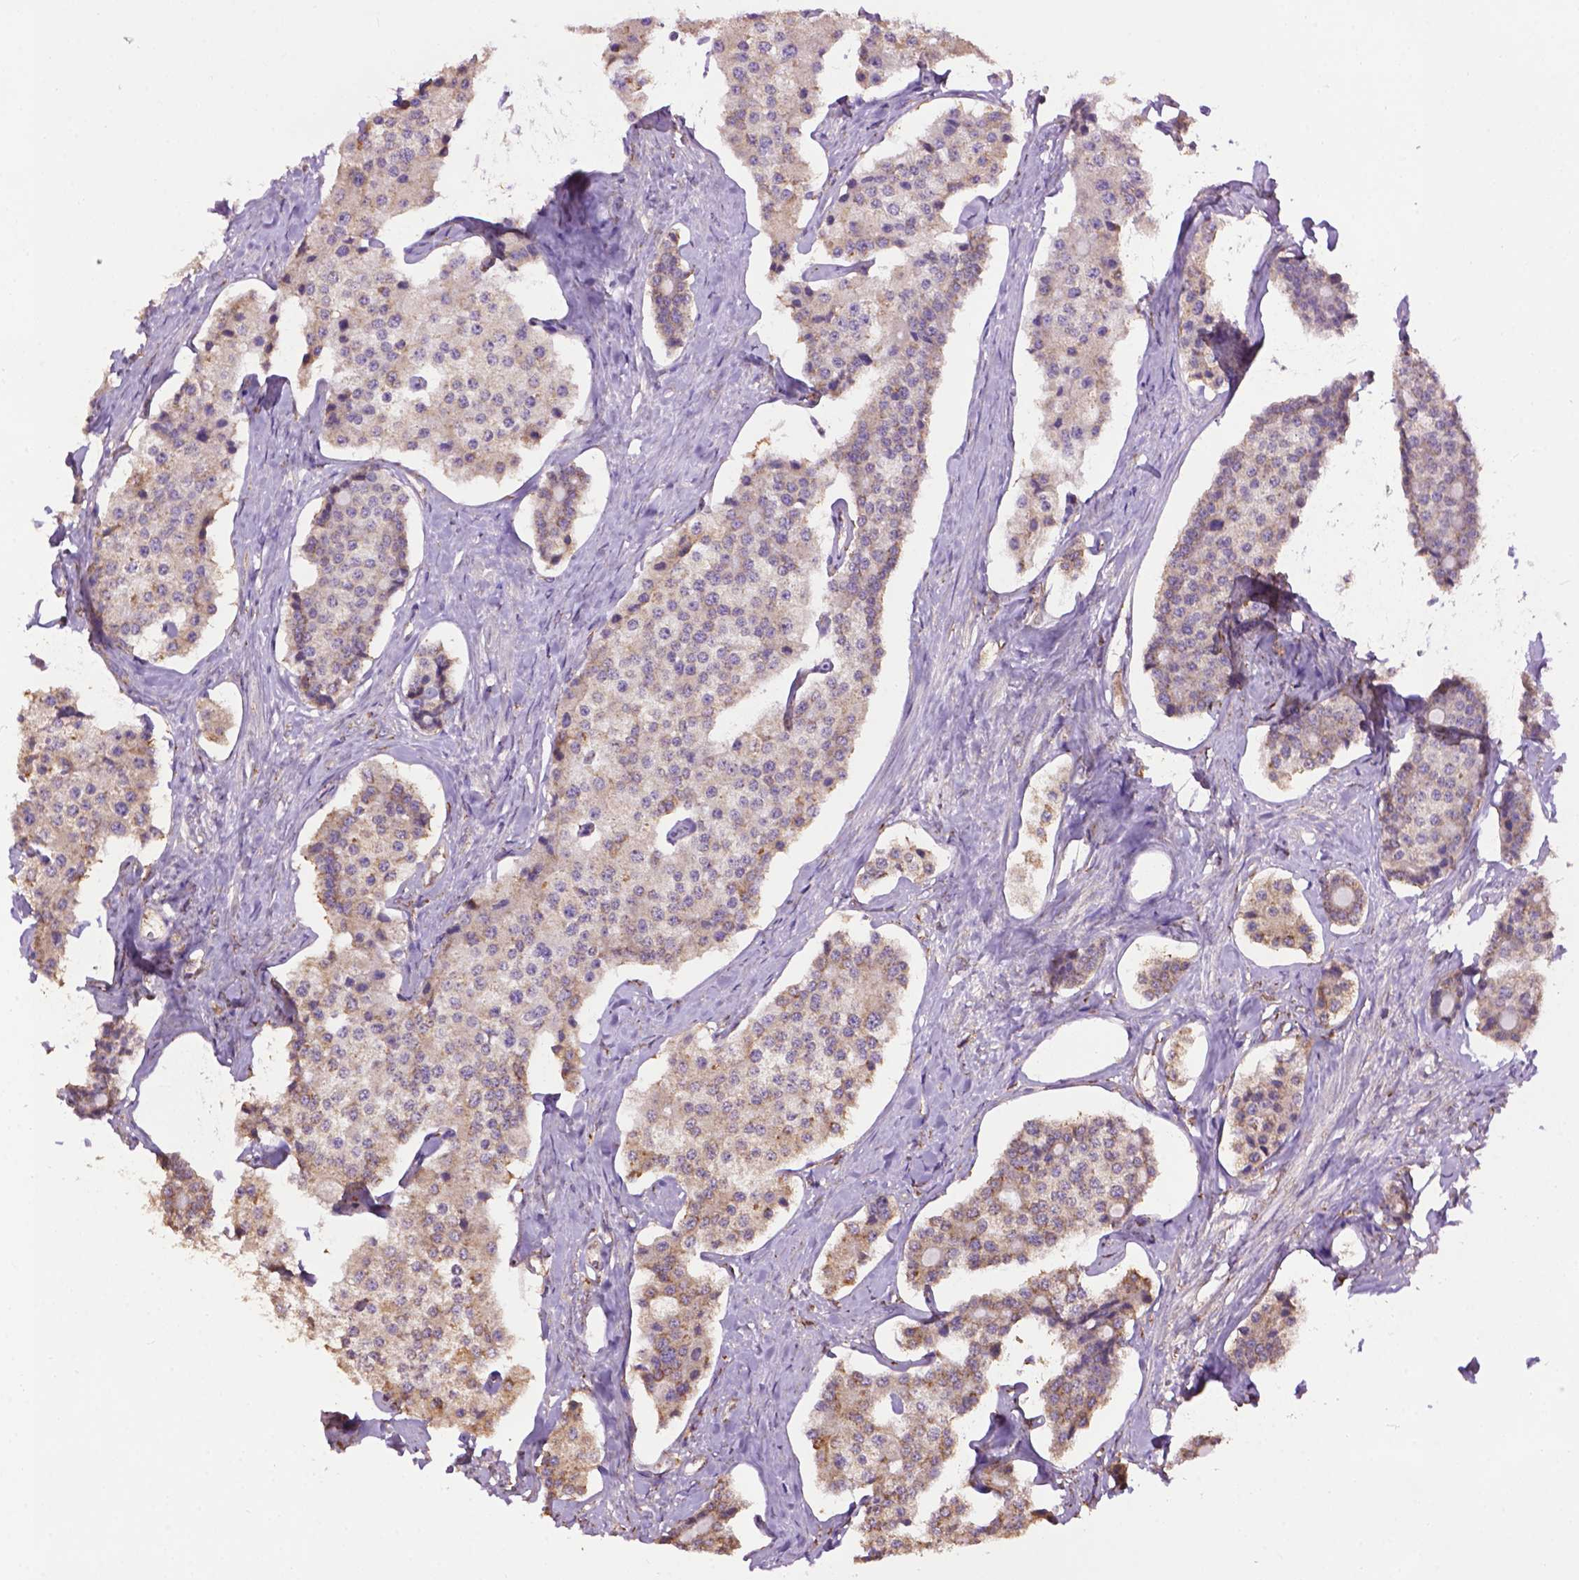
{"staining": {"intensity": "weak", "quantity": "25%-75%", "location": "cytoplasmic/membranous"}, "tissue": "carcinoid", "cell_type": "Tumor cells", "image_type": "cancer", "snomed": [{"axis": "morphology", "description": "Carcinoid, malignant, NOS"}, {"axis": "topography", "description": "Small intestine"}], "caption": "Malignant carcinoid stained for a protein displays weak cytoplasmic/membranous positivity in tumor cells.", "gene": "PPP2R5E", "patient": {"sex": "female", "age": 65}}